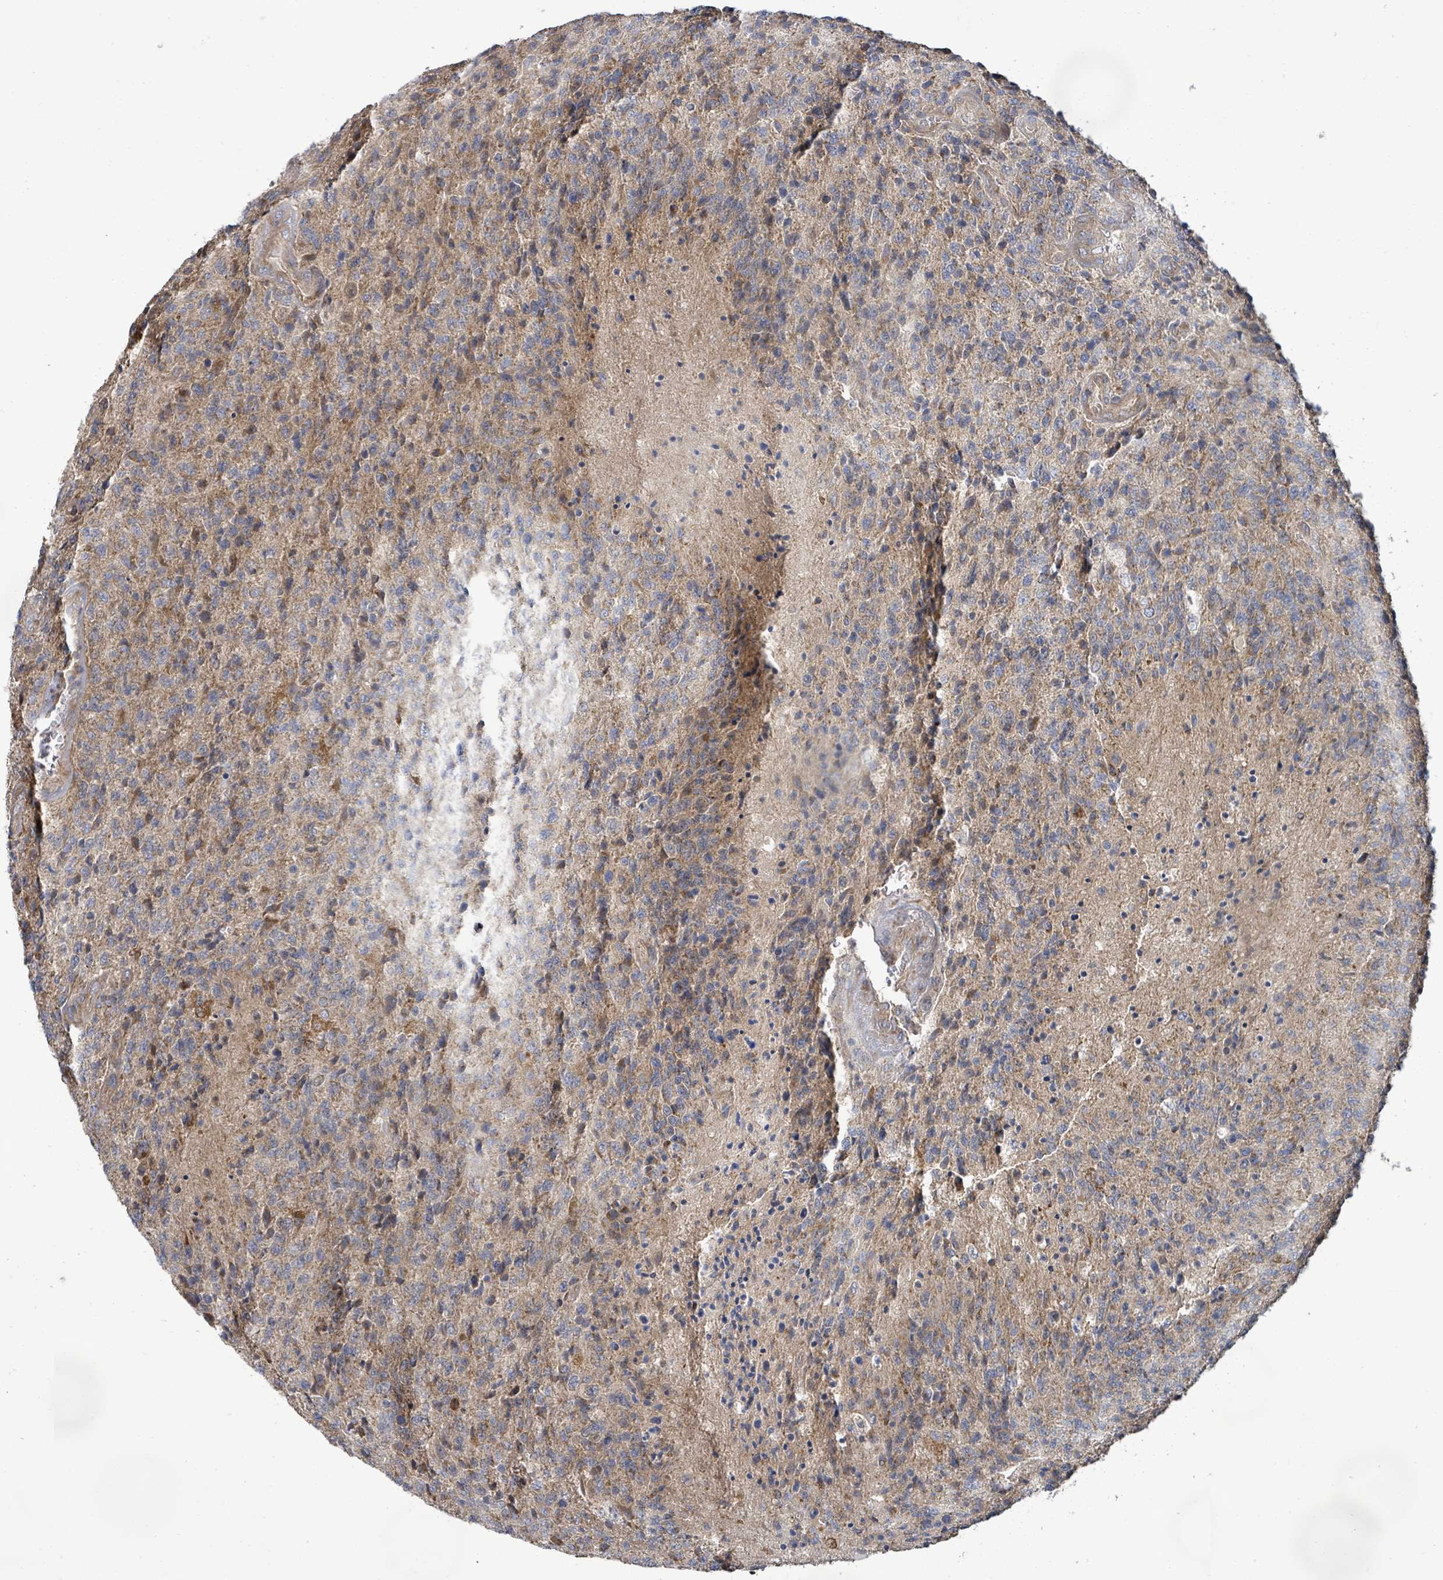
{"staining": {"intensity": "negative", "quantity": "none", "location": "none"}, "tissue": "glioma", "cell_type": "Tumor cells", "image_type": "cancer", "snomed": [{"axis": "morphology", "description": "Glioma, malignant, High grade"}, {"axis": "topography", "description": "Brain"}], "caption": "The immunohistochemistry (IHC) photomicrograph has no significant positivity in tumor cells of malignant glioma (high-grade) tissue.", "gene": "KBTBD11", "patient": {"sex": "male", "age": 36}}